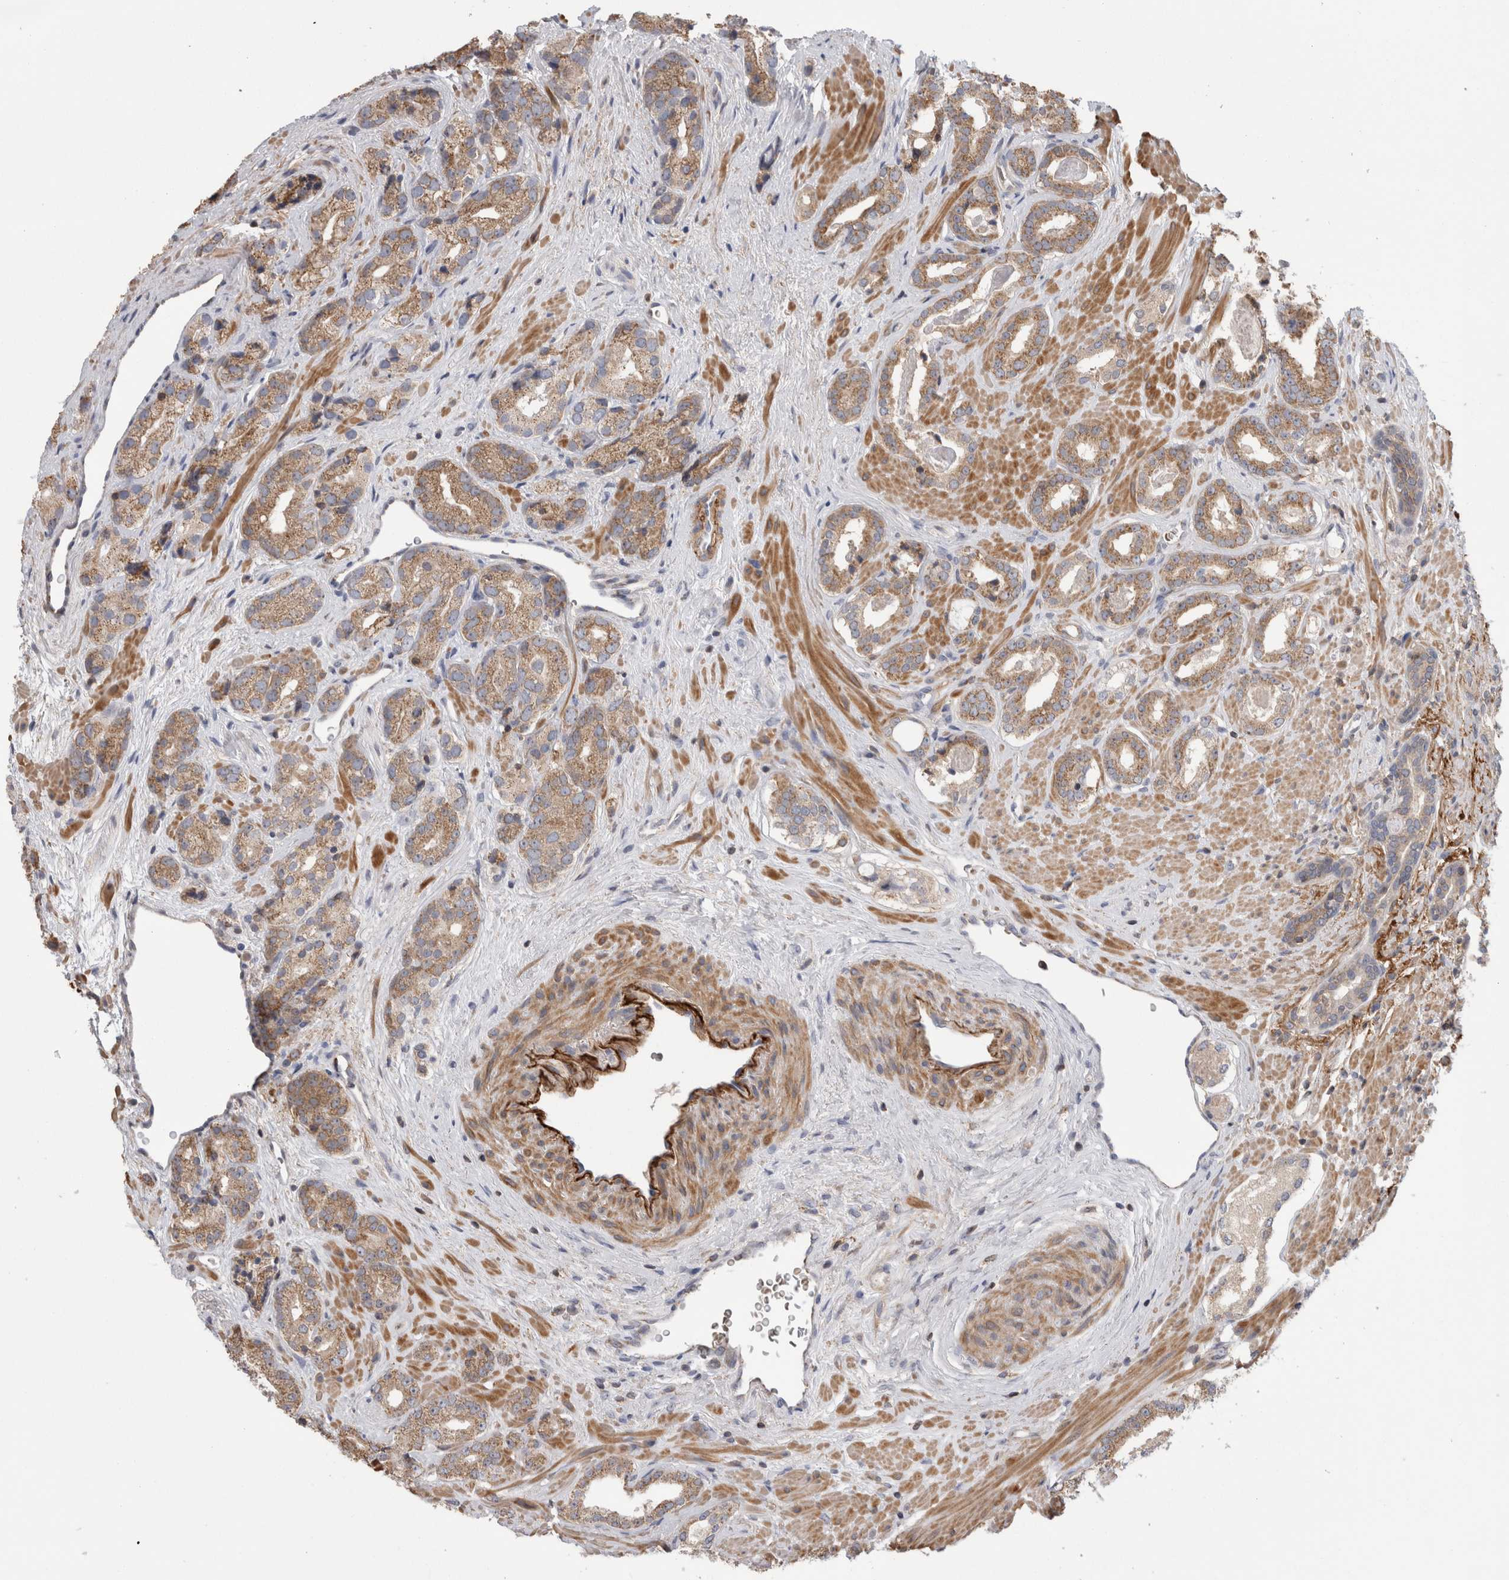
{"staining": {"intensity": "moderate", "quantity": "25%-75%", "location": "cytoplasmic/membranous"}, "tissue": "prostate cancer", "cell_type": "Tumor cells", "image_type": "cancer", "snomed": [{"axis": "morphology", "description": "Adenocarcinoma, High grade"}, {"axis": "topography", "description": "Prostate"}], "caption": "Prostate cancer (high-grade adenocarcinoma) was stained to show a protein in brown. There is medium levels of moderate cytoplasmic/membranous staining in approximately 25%-75% of tumor cells. (brown staining indicates protein expression, while blue staining denotes nuclei).", "gene": "DARS2", "patient": {"sex": "male", "age": 71}}